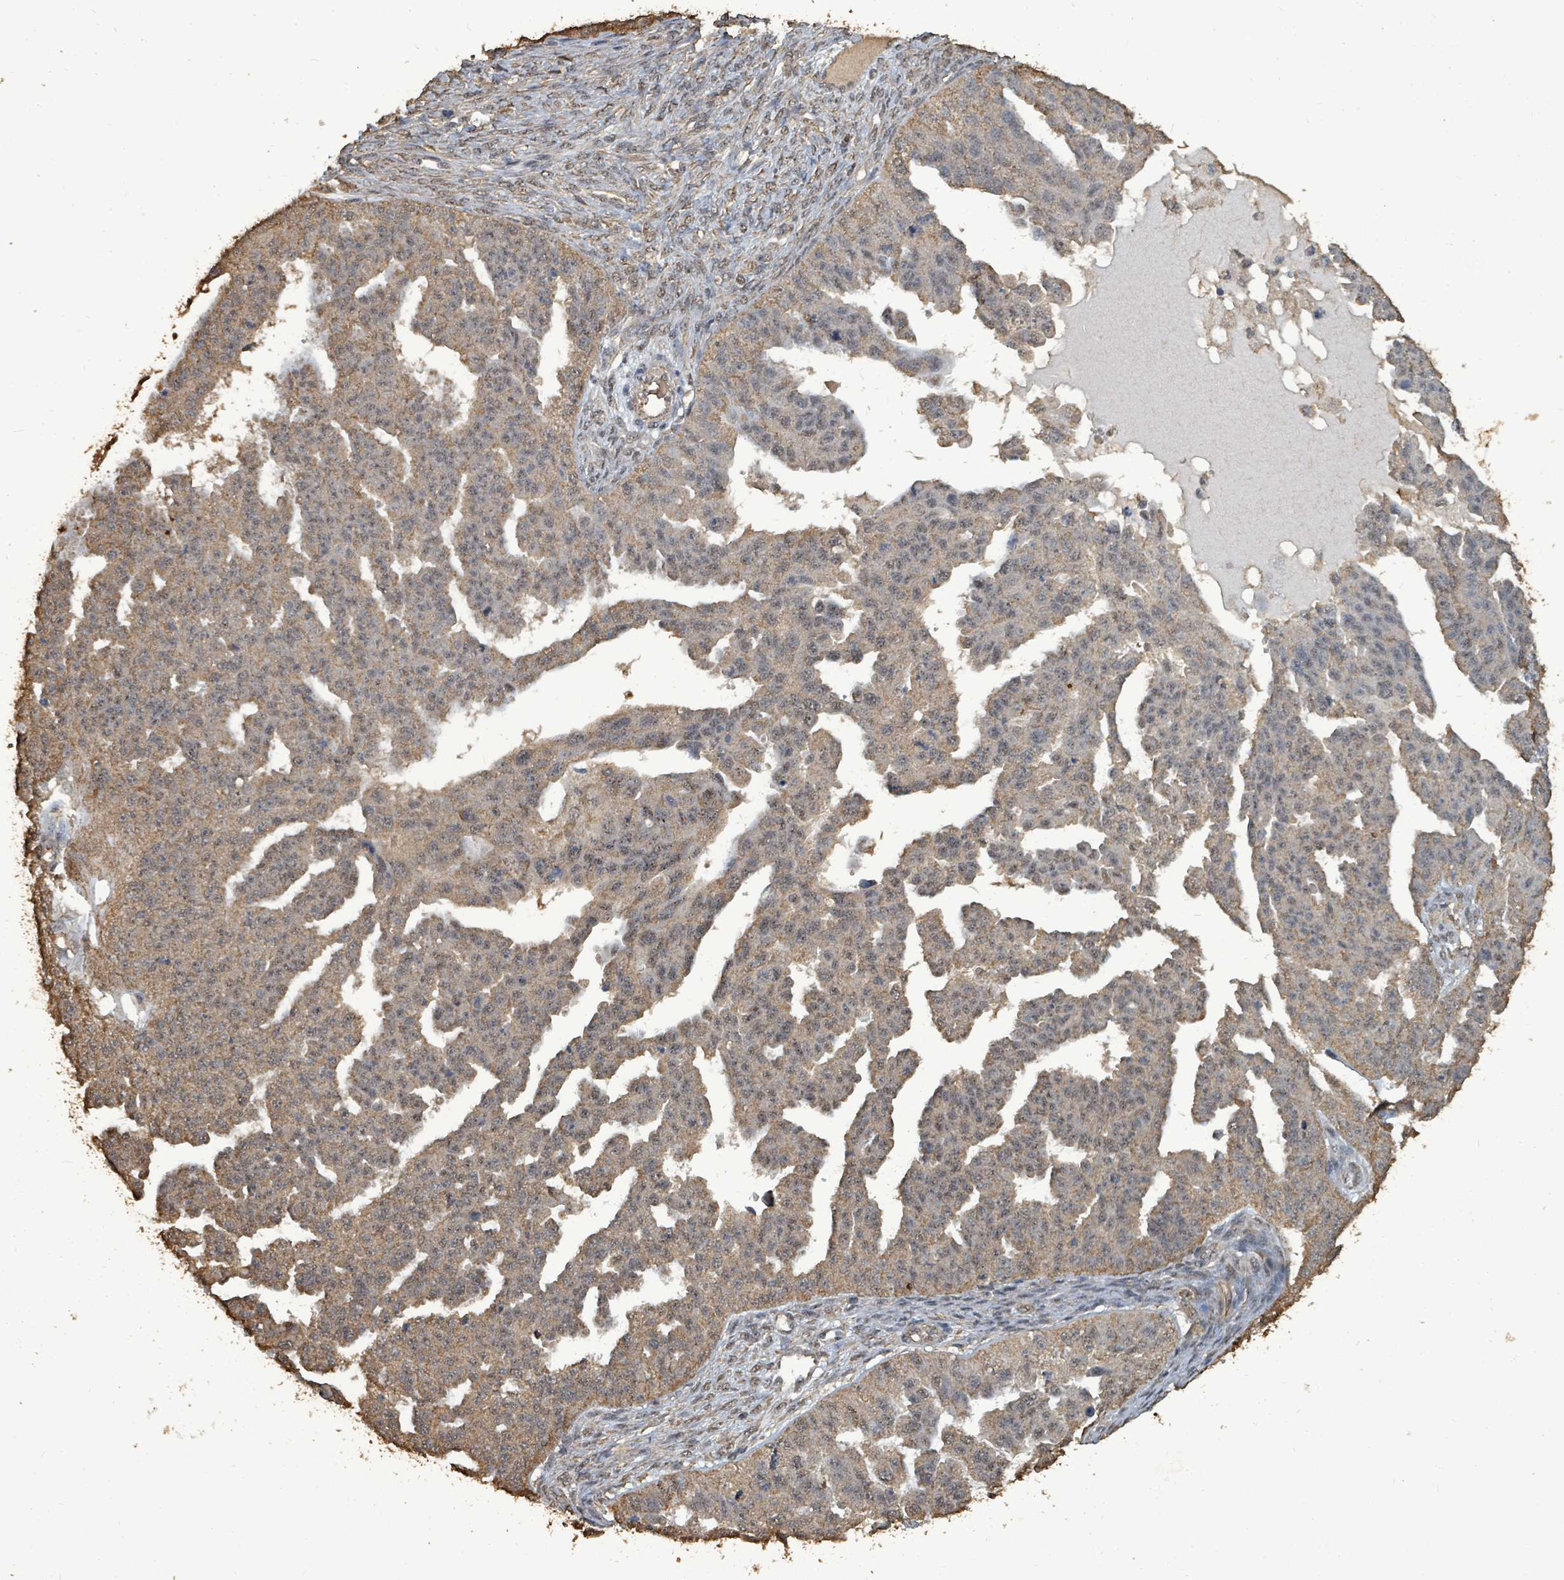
{"staining": {"intensity": "moderate", "quantity": "25%-75%", "location": "cytoplasmic/membranous,nuclear"}, "tissue": "ovarian cancer", "cell_type": "Tumor cells", "image_type": "cancer", "snomed": [{"axis": "morphology", "description": "Cystadenocarcinoma, serous, NOS"}, {"axis": "topography", "description": "Ovary"}], "caption": "A brown stain labels moderate cytoplasmic/membranous and nuclear expression of a protein in serous cystadenocarcinoma (ovarian) tumor cells.", "gene": "C6orf52", "patient": {"sex": "female", "age": 58}}